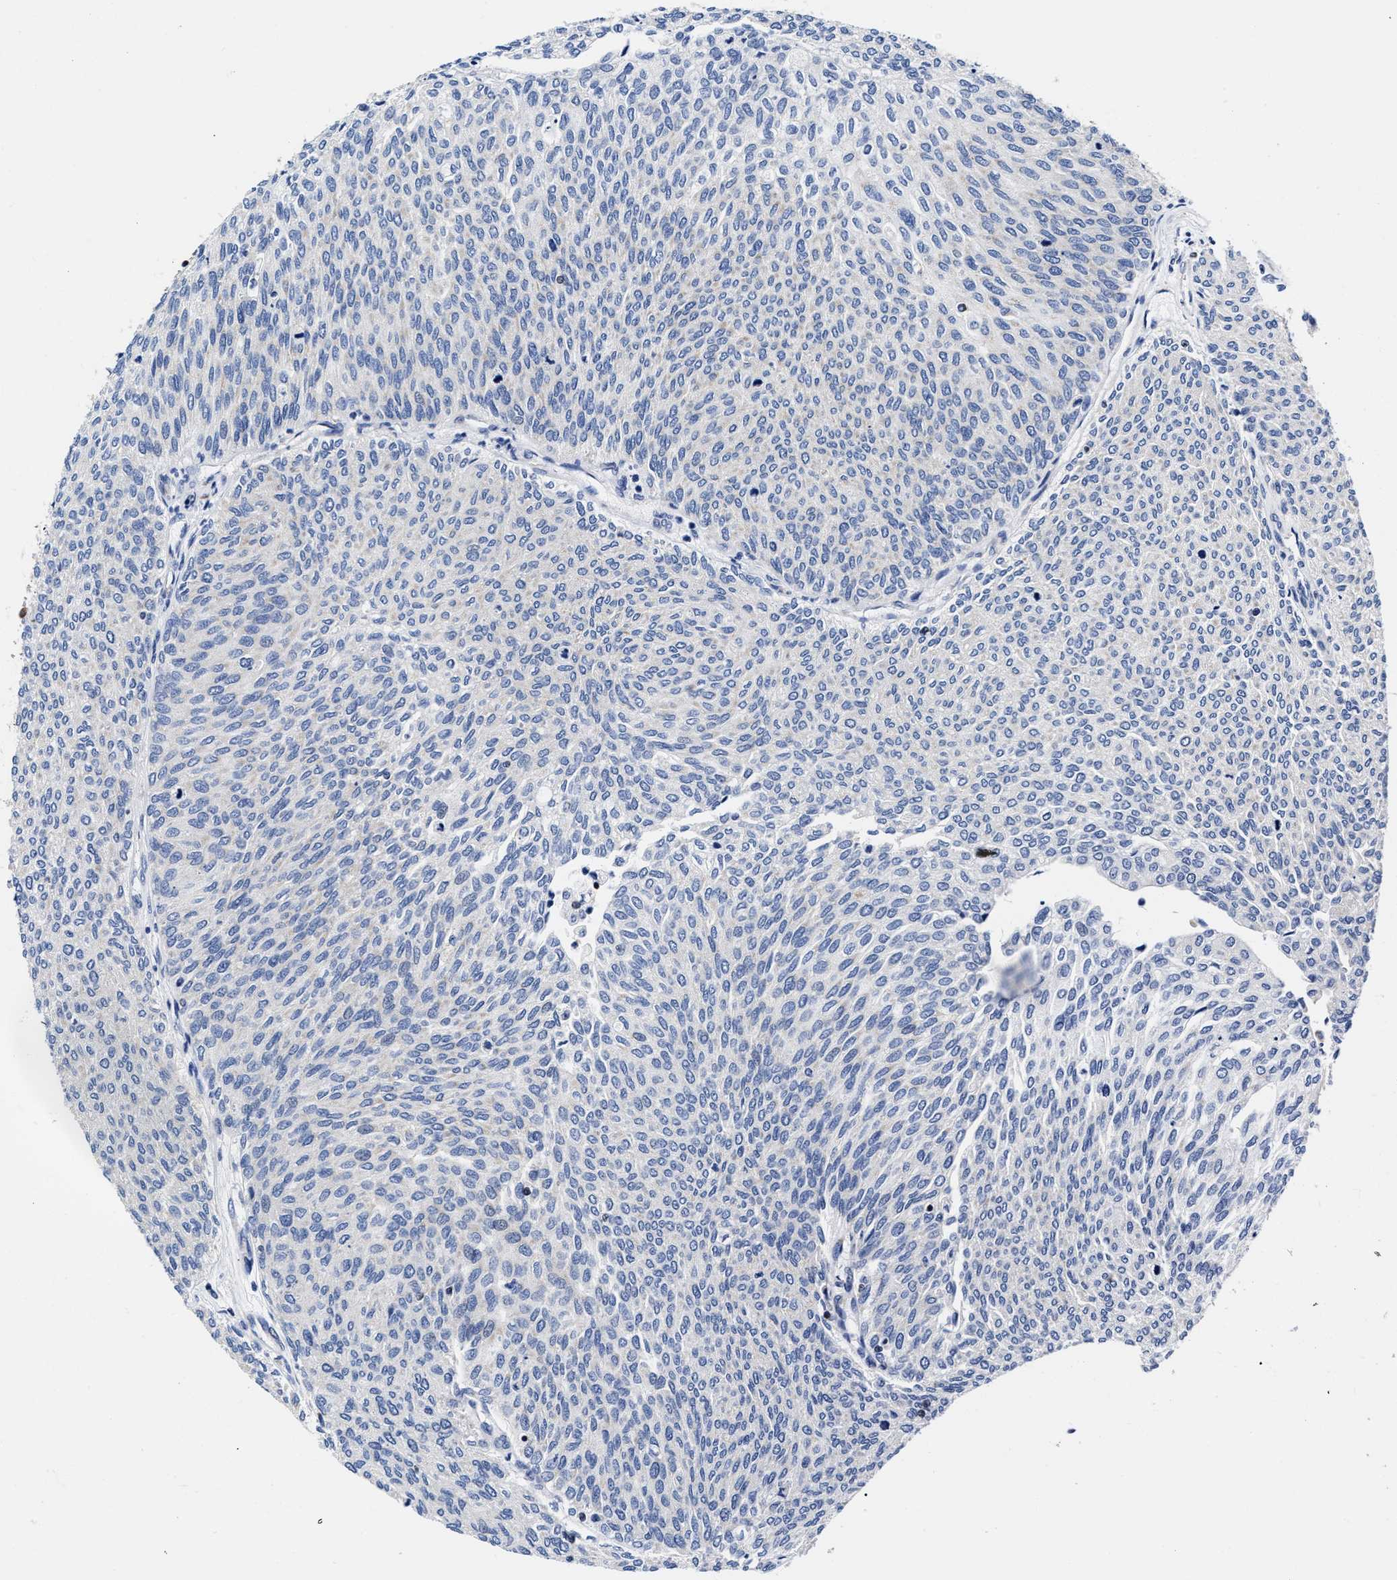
{"staining": {"intensity": "weak", "quantity": "<25%", "location": "cytoplasmic/membranous"}, "tissue": "urothelial cancer", "cell_type": "Tumor cells", "image_type": "cancer", "snomed": [{"axis": "morphology", "description": "Urothelial carcinoma, Low grade"}, {"axis": "topography", "description": "Urinary bladder"}], "caption": "Tumor cells are negative for brown protein staining in low-grade urothelial carcinoma.", "gene": "HINT2", "patient": {"sex": "female", "age": 79}}